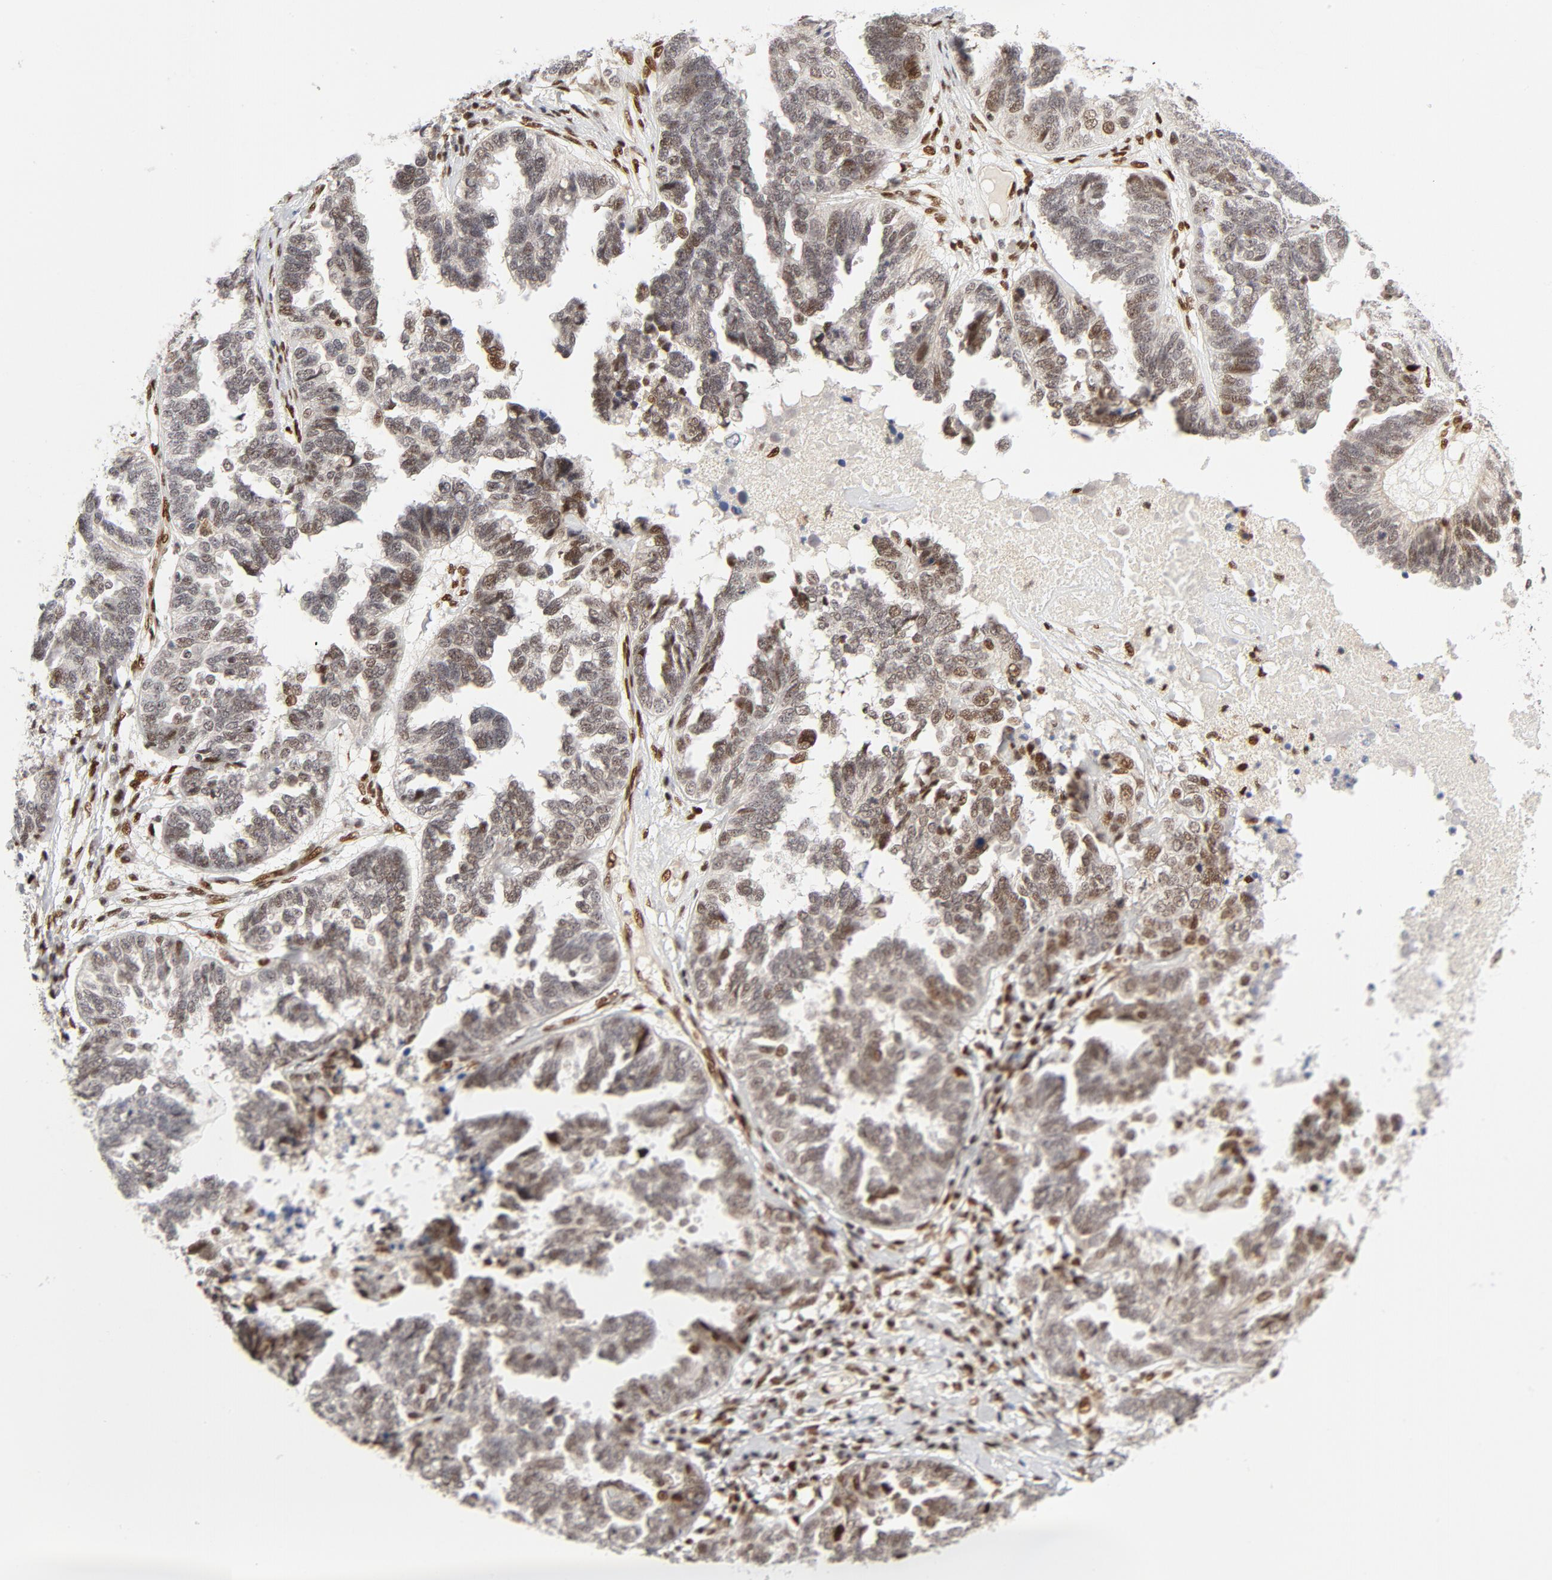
{"staining": {"intensity": "moderate", "quantity": "<25%", "location": "nuclear"}, "tissue": "ovarian cancer", "cell_type": "Tumor cells", "image_type": "cancer", "snomed": [{"axis": "morphology", "description": "Cystadenocarcinoma, serous, NOS"}, {"axis": "topography", "description": "Ovary"}], "caption": "IHC staining of ovarian serous cystadenocarcinoma, which displays low levels of moderate nuclear expression in about <25% of tumor cells indicating moderate nuclear protein expression. The staining was performed using DAB (3,3'-diaminobenzidine) (brown) for protein detection and nuclei were counterstained in hematoxylin (blue).", "gene": "MEF2A", "patient": {"sex": "female", "age": 82}}